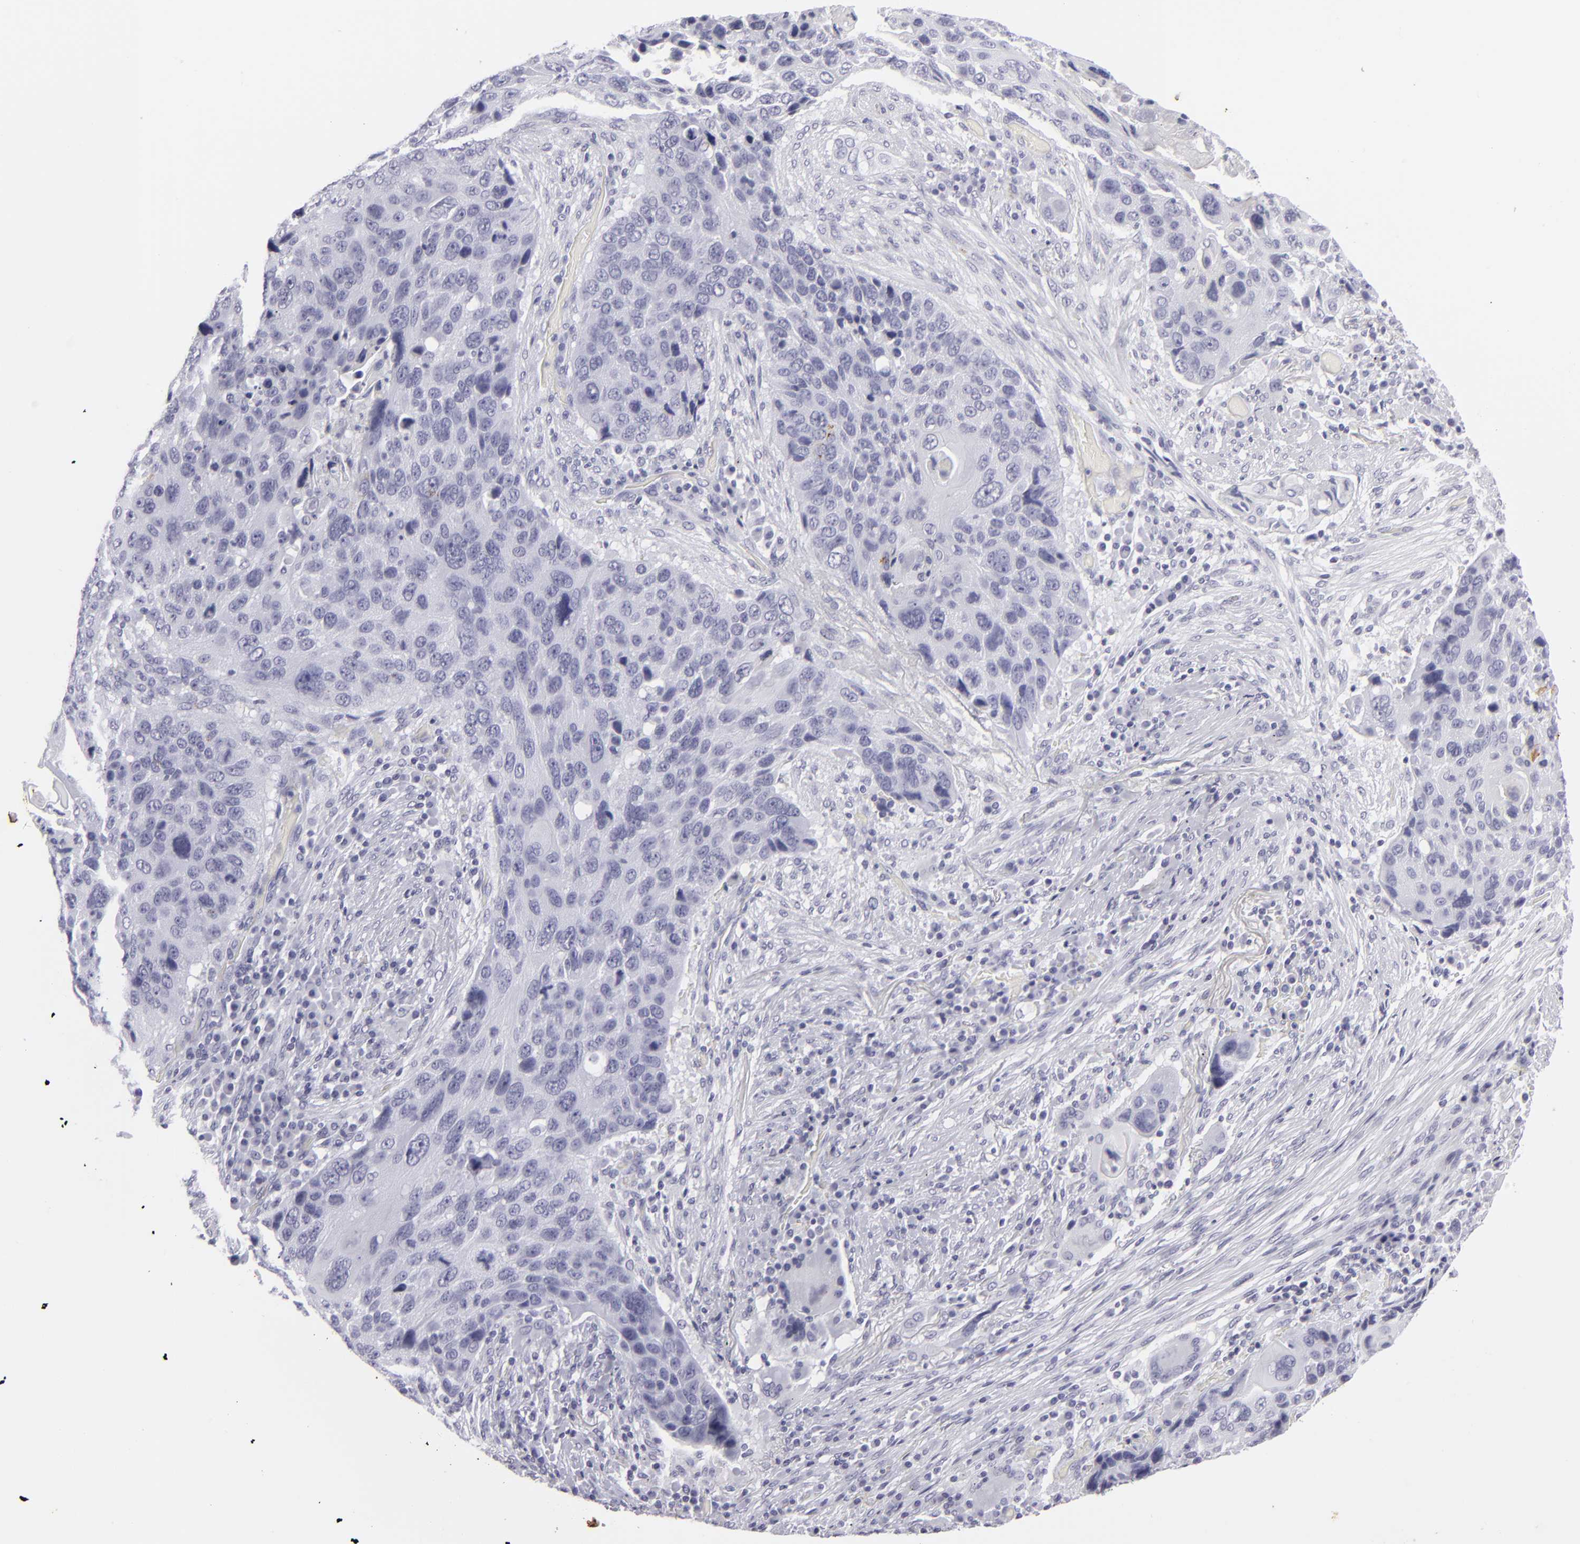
{"staining": {"intensity": "negative", "quantity": "none", "location": "none"}, "tissue": "lung cancer", "cell_type": "Tumor cells", "image_type": "cancer", "snomed": [{"axis": "morphology", "description": "Squamous cell carcinoma, NOS"}, {"axis": "topography", "description": "Lung"}], "caption": "Micrograph shows no significant protein staining in tumor cells of squamous cell carcinoma (lung).", "gene": "KRT1", "patient": {"sex": "male", "age": 68}}